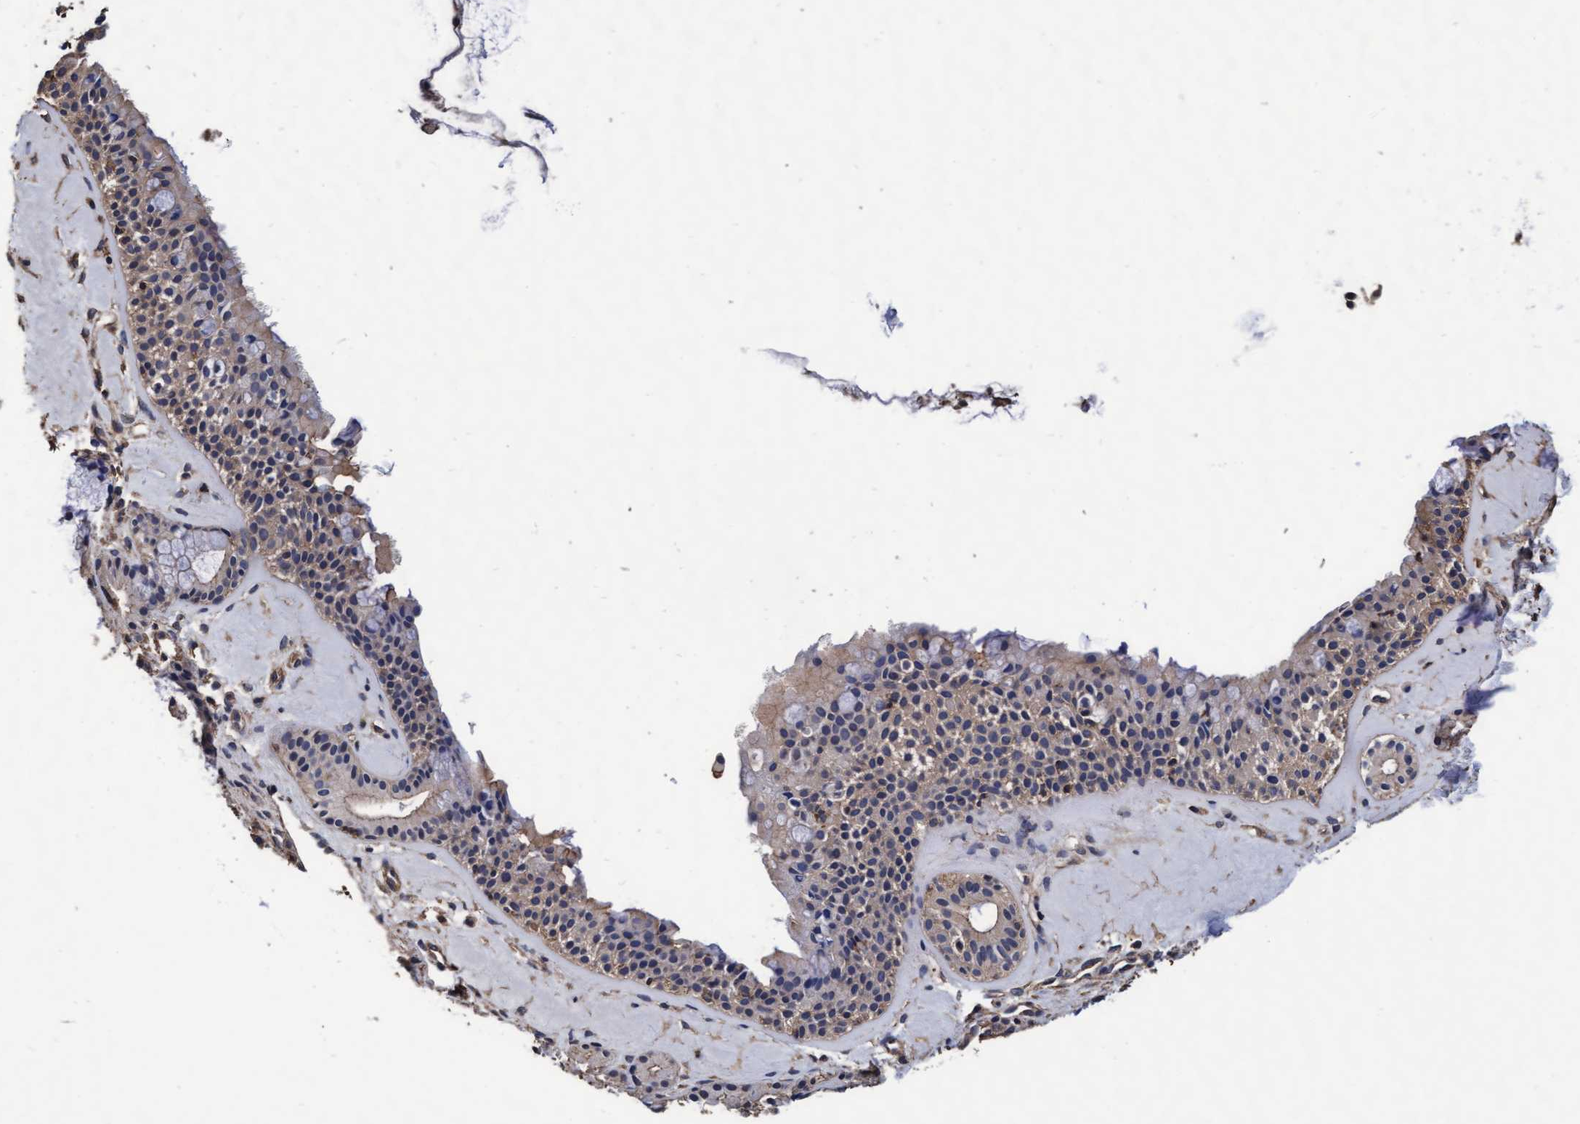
{"staining": {"intensity": "moderate", "quantity": "25%-75%", "location": "cytoplasmic/membranous"}, "tissue": "nasopharynx", "cell_type": "Respiratory epithelial cells", "image_type": "normal", "snomed": [{"axis": "morphology", "description": "Normal tissue, NOS"}, {"axis": "topography", "description": "Nasopharynx"}], "caption": "A brown stain shows moderate cytoplasmic/membranous staining of a protein in respiratory epithelial cells of benign nasopharynx.", "gene": "GRHPR", "patient": {"sex": "female", "age": 42}}